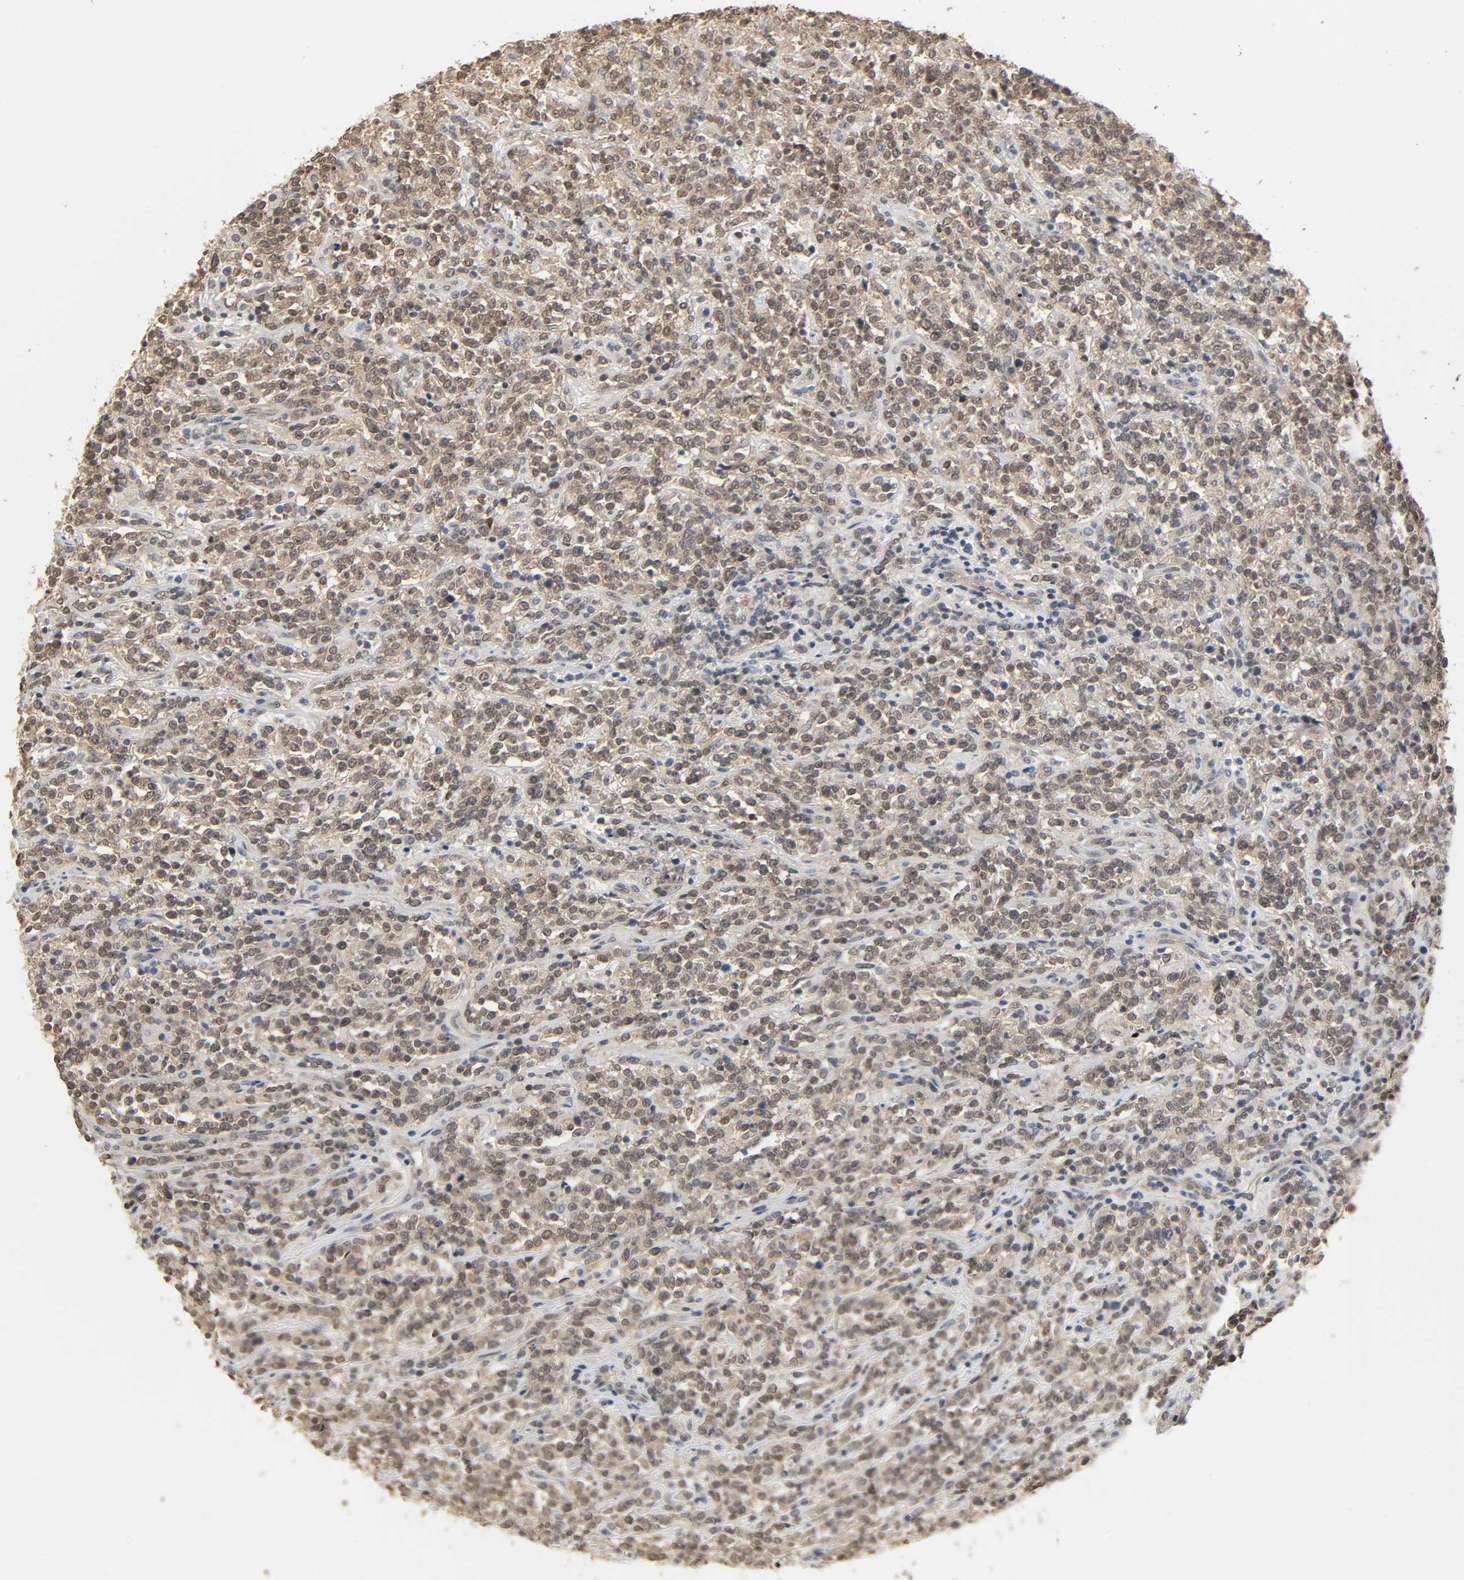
{"staining": {"intensity": "moderate", "quantity": ">75%", "location": "cytoplasmic/membranous,nuclear"}, "tissue": "lymphoma", "cell_type": "Tumor cells", "image_type": "cancer", "snomed": [{"axis": "morphology", "description": "Malignant lymphoma, non-Hodgkin's type, High grade"}, {"axis": "topography", "description": "Soft tissue"}], "caption": "Human lymphoma stained with a brown dye demonstrates moderate cytoplasmic/membranous and nuclear positive expression in about >75% of tumor cells.", "gene": "HTR1E", "patient": {"sex": "male", "age": 18}}